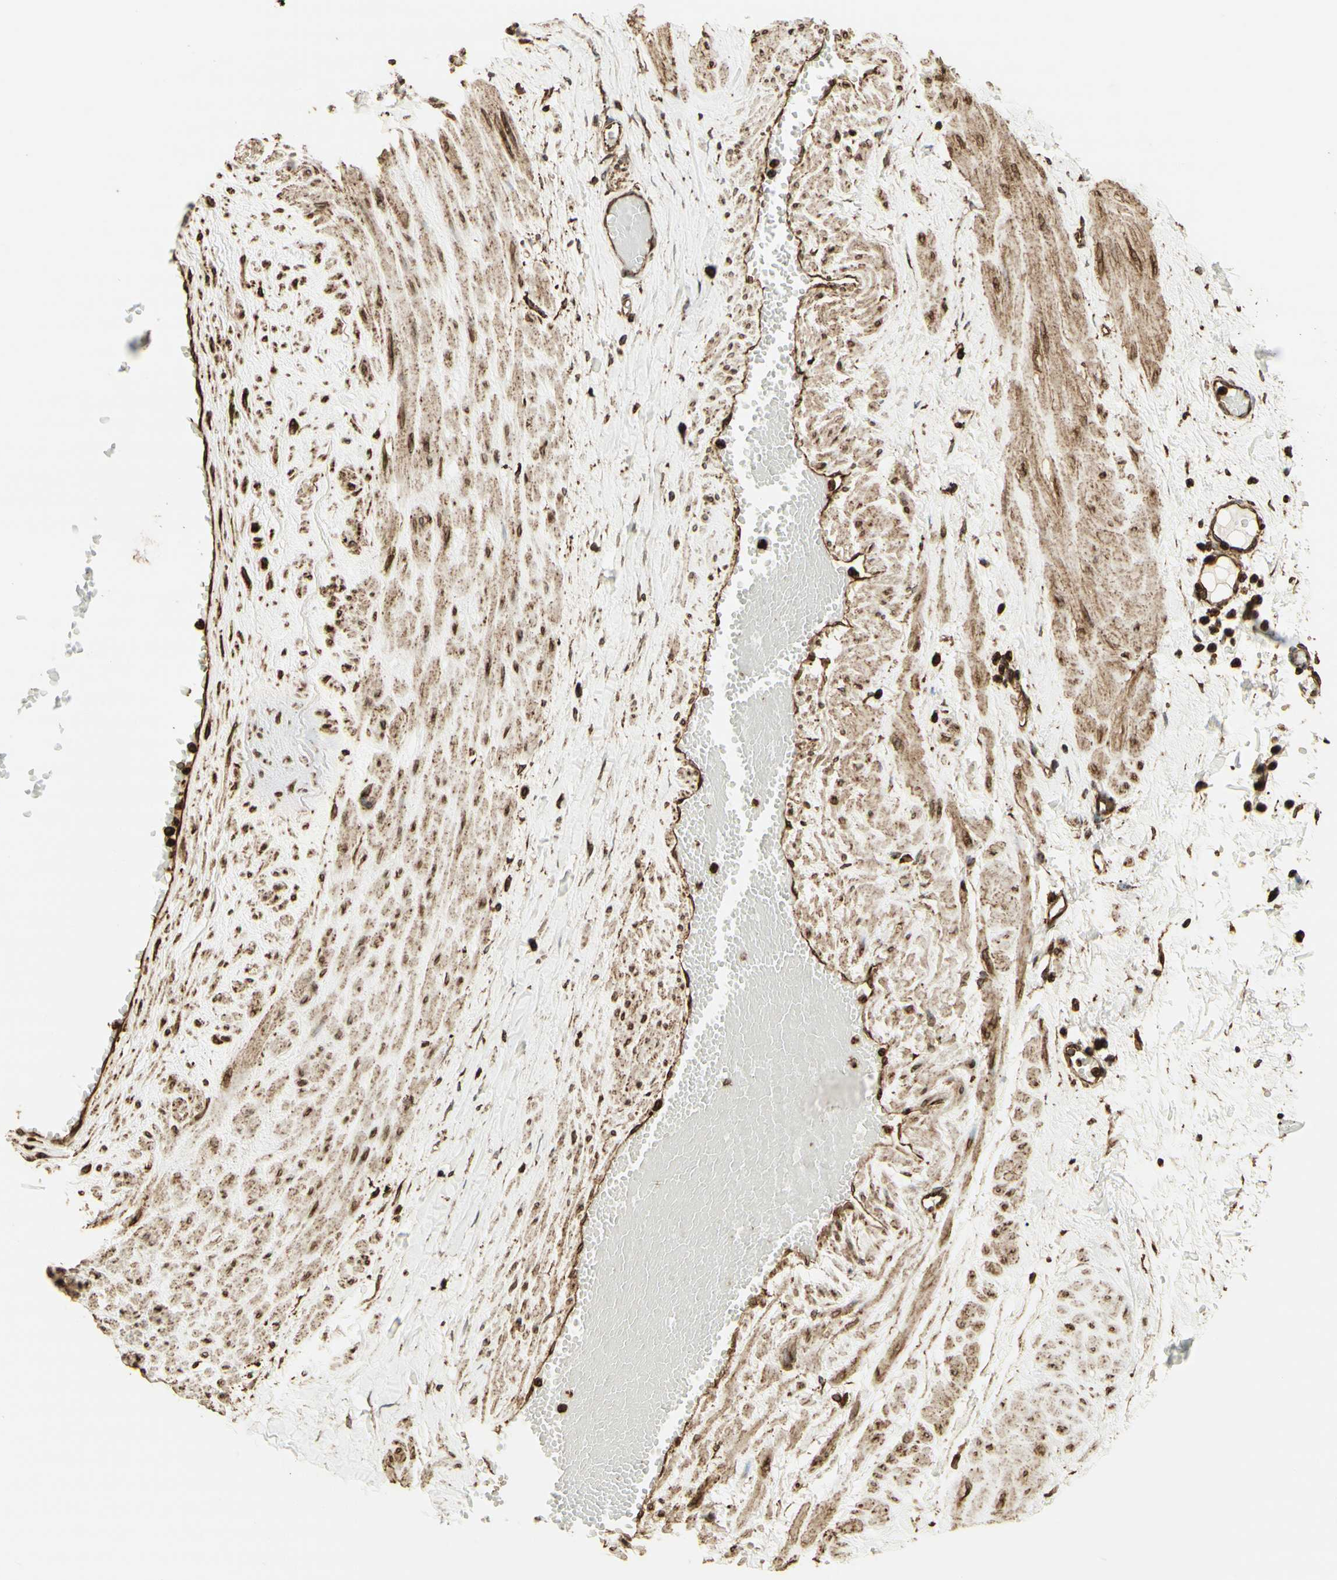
{"staining": {"intensity": "strong", "quantity": ">75%", "location": "cytoplasmic/membranous"}, "tissue": "adipose tissue", "cell_type": "Adipocytes", "image_type": "normal", "snomed": [{"axis": "morphology", "description": "Normal tissue, NOS"}, {"axis": "topography", "description": "Soft tissue"}, {"axis": "topography", "description": "Vascular tissue"}], "caption": "IHC staining of normal adipose tissue, which exhibits high levels of strong cytoplasmic/membranous staining in about >75% of adipocytes indicating strong cytoplasmic/membranous protein positivity. The staining was performed using DAB (brown) for protein detection and nuclei were counterstained in hematoxylin (blue).", "gene": "CANX", "patient": {"sex": "female", "age": 35}}